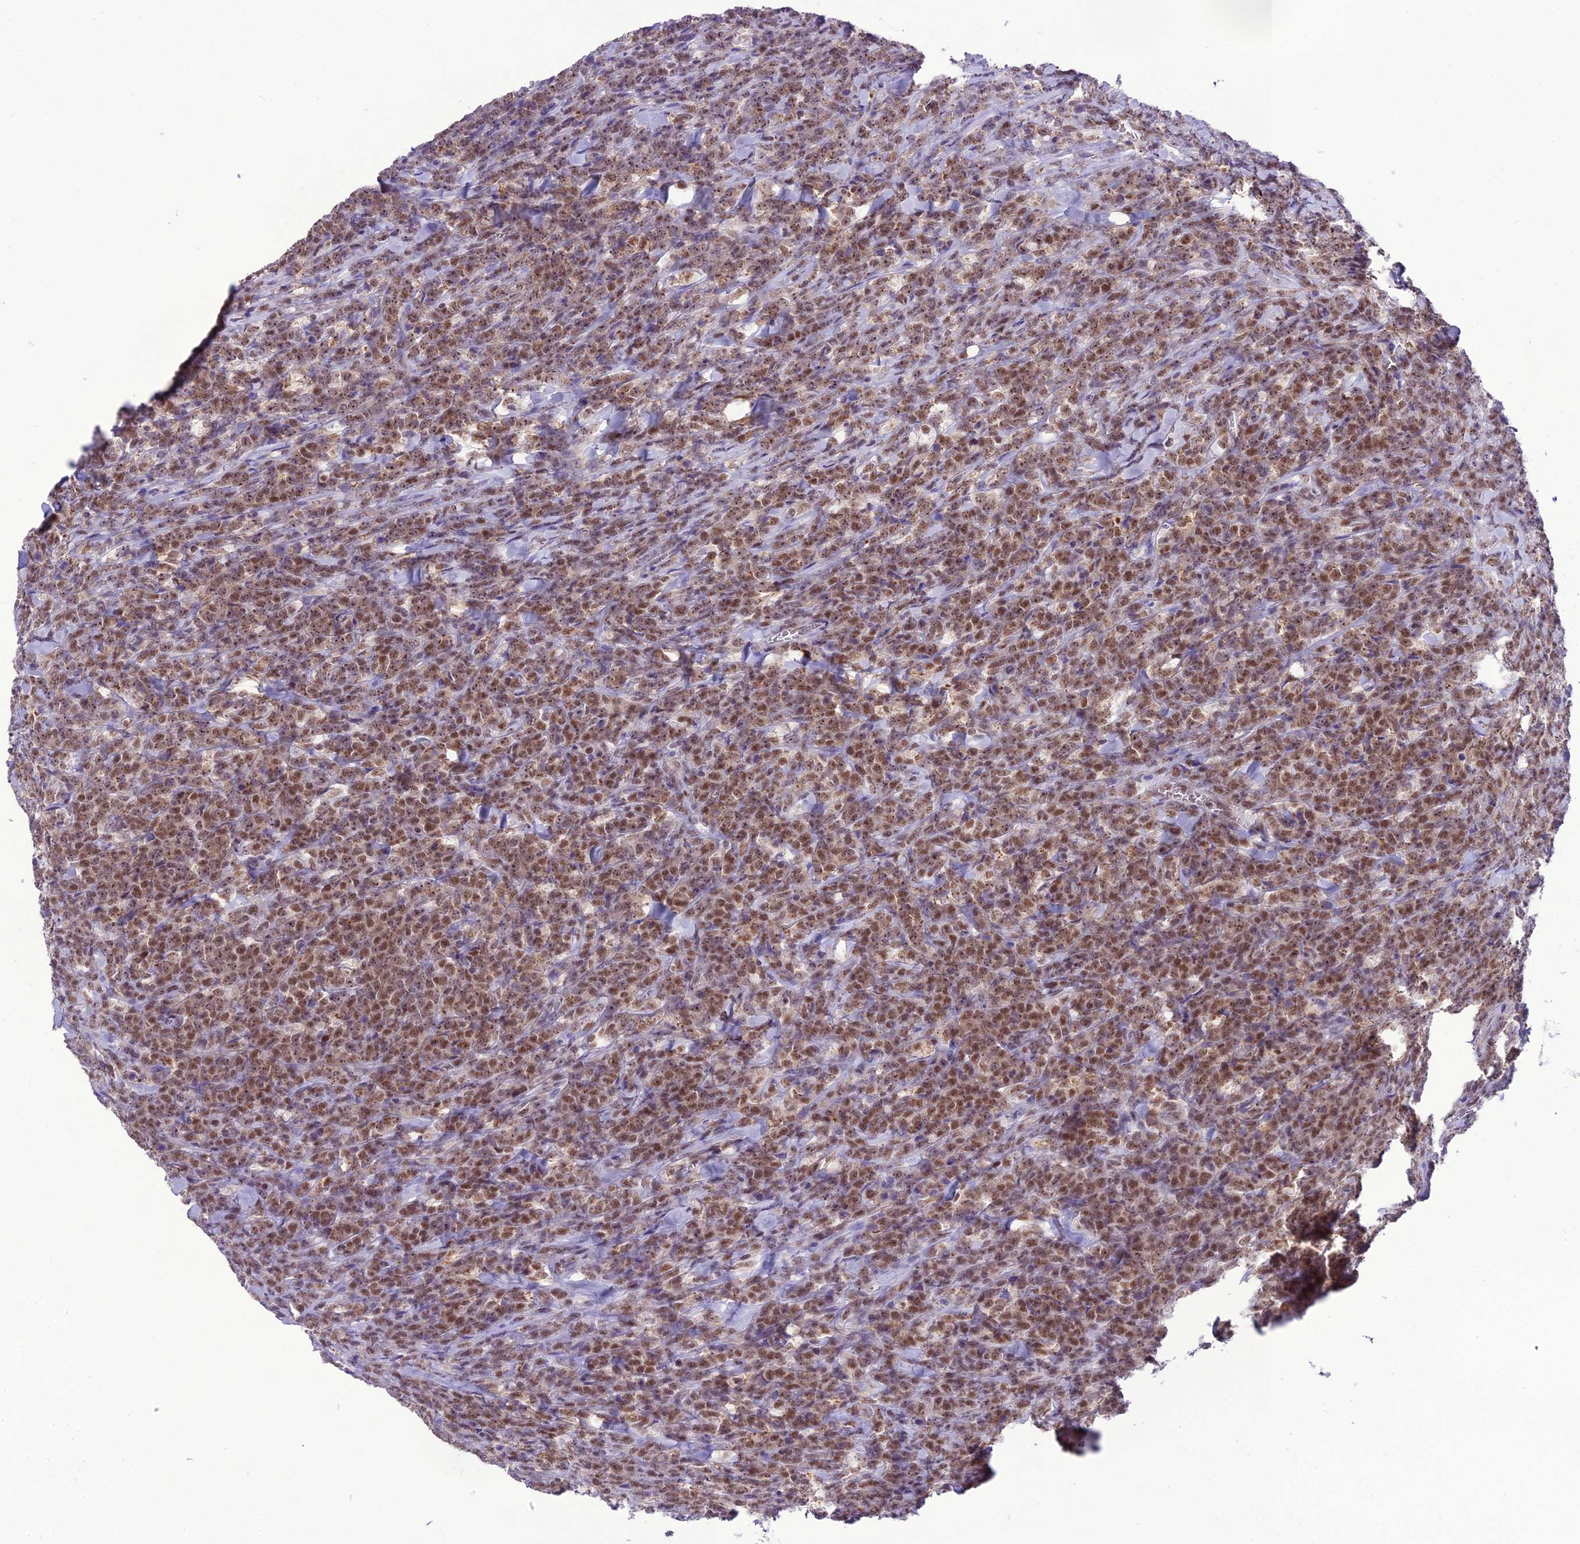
{"staining": {"intensity": "moderate", "quantity": ">75%", "location": "cytoplasmic/membranous"}, "tissue": "lymphoma", "cell_type": "Tumor cells", "image_type": "cancer", "snomed": [{"axis": "morphology", "description": "Malignant lymphoma, non-Hodgkin's type, High grade"}, {"axis": "topography", "description": "Small intestine"}], "caption": "IHC (DAB) staining of high-grade malignant lymphoma, non-Hodgkin's type shows moderate cytoplasmic/membranous protein positivity in approximately >75% of tumor cells. Using DAB (3,3'-diaminobenzidine) (brown) and hematoxylin (blue) stains, captured at high magnification using brightfield microscopy.", "gene": "SH3RF3", "patient": {"sex": "male", "age": 8}}